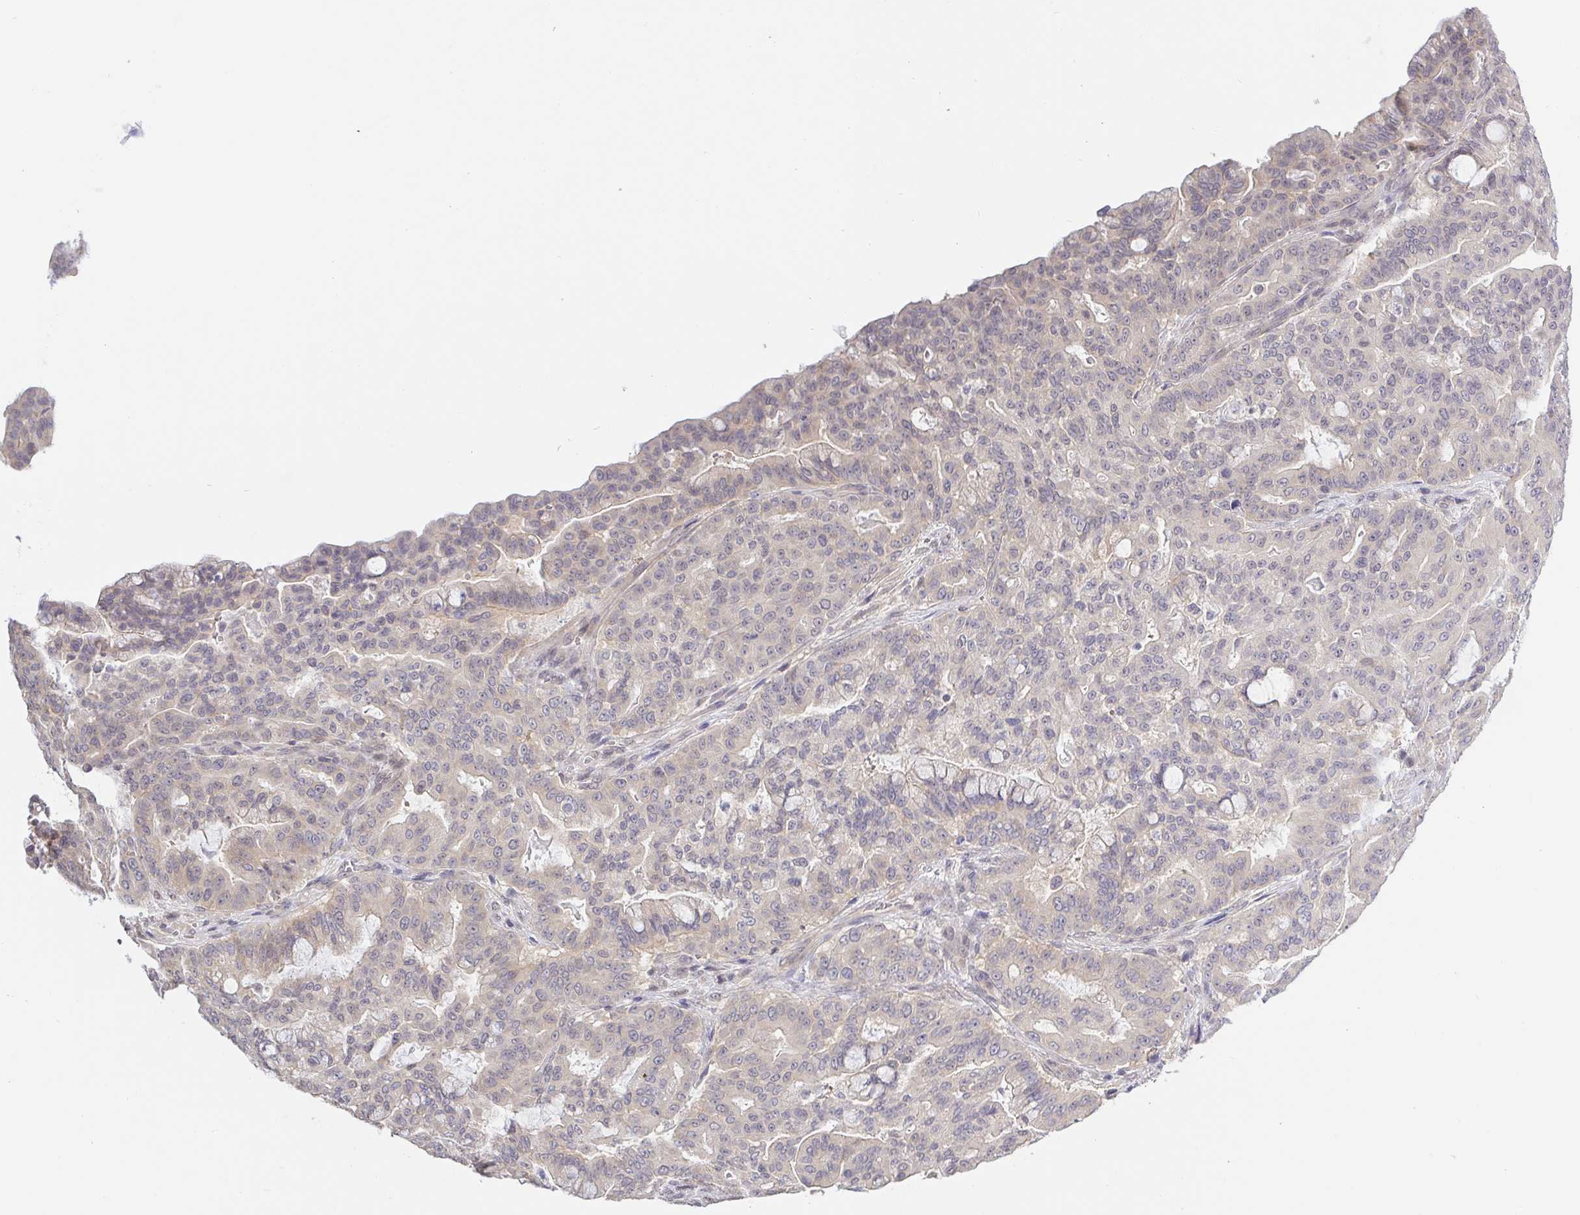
{"staining": {"intensity": "weak", "quantity": "<25%", "location": "cytoplasmic/membranous"}, "tissue": "pancreatic cancer", "cell_type": "Tumor cells", "image_type": "cancer", "snomed": [{"axis": "morphology", "description": "Adenocarcinoma, NOS"}, {"axis": "topography", "description": "Pancreas"}], "caption": "DAB immunohistochemical staining of human adenocarcinoma (pancreatic) shows no significant positivity in tumor cells.", "gene": "HYPK", "patient": {"sex": "male", "age": 63}}